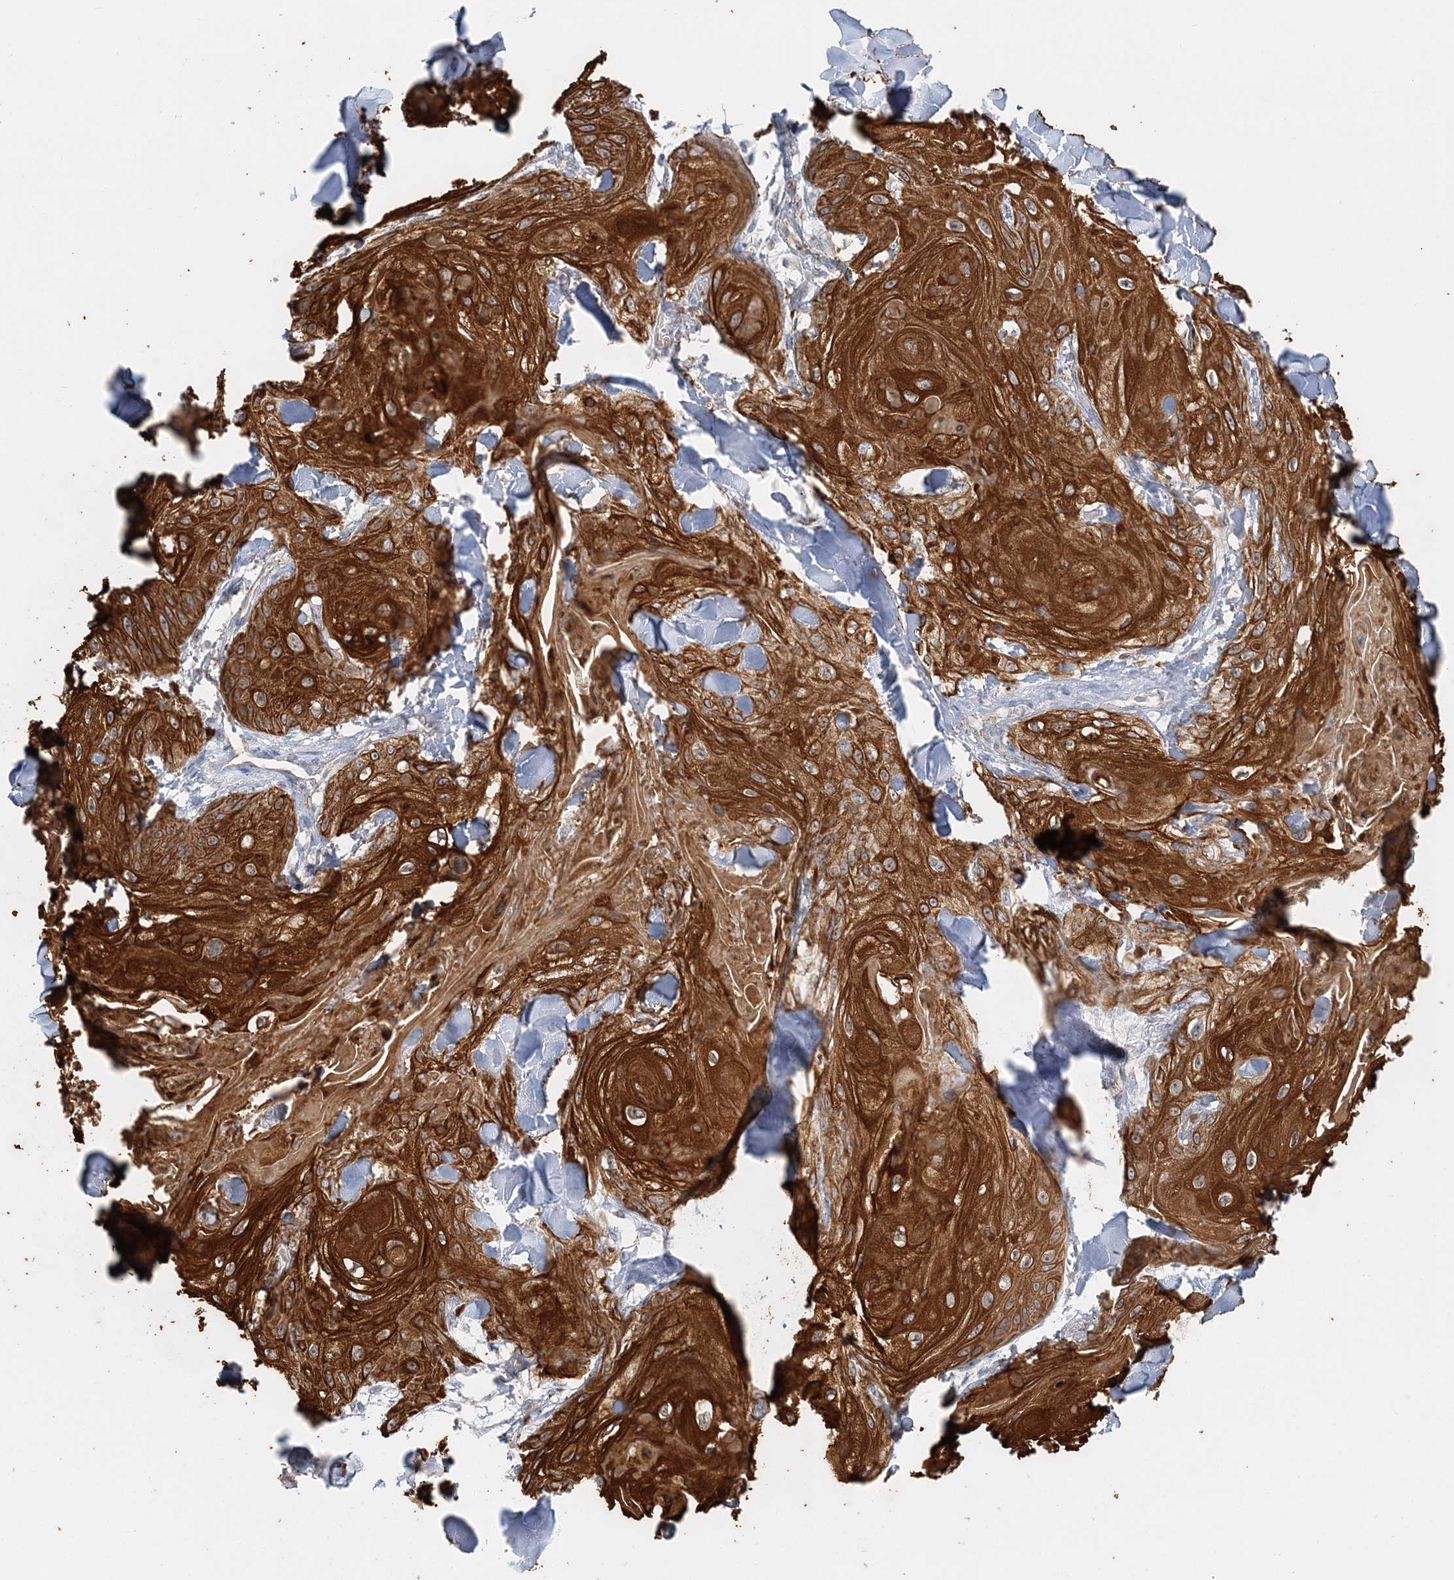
{"staining": {"intensity": "strong", "quantity": ">75%", "location": "cytoplasmic/membranous"}, "tissue": "skin cancer", "cell_type": "Tumor cells", "image_type": "cancer", "snomed": [{"axis": "morphology", "description": "Squamous cell carcinoma, NOS"}, {"axis": "topography", "description": "Skin"}], "caption": "Skin cancer stained for a protein (brown) shows strong cytoplasmic/membranous positive expression in about >75% of tumor cells.", "gene": "DNAH1", "patient": {"sex": "male", "age": 74}}